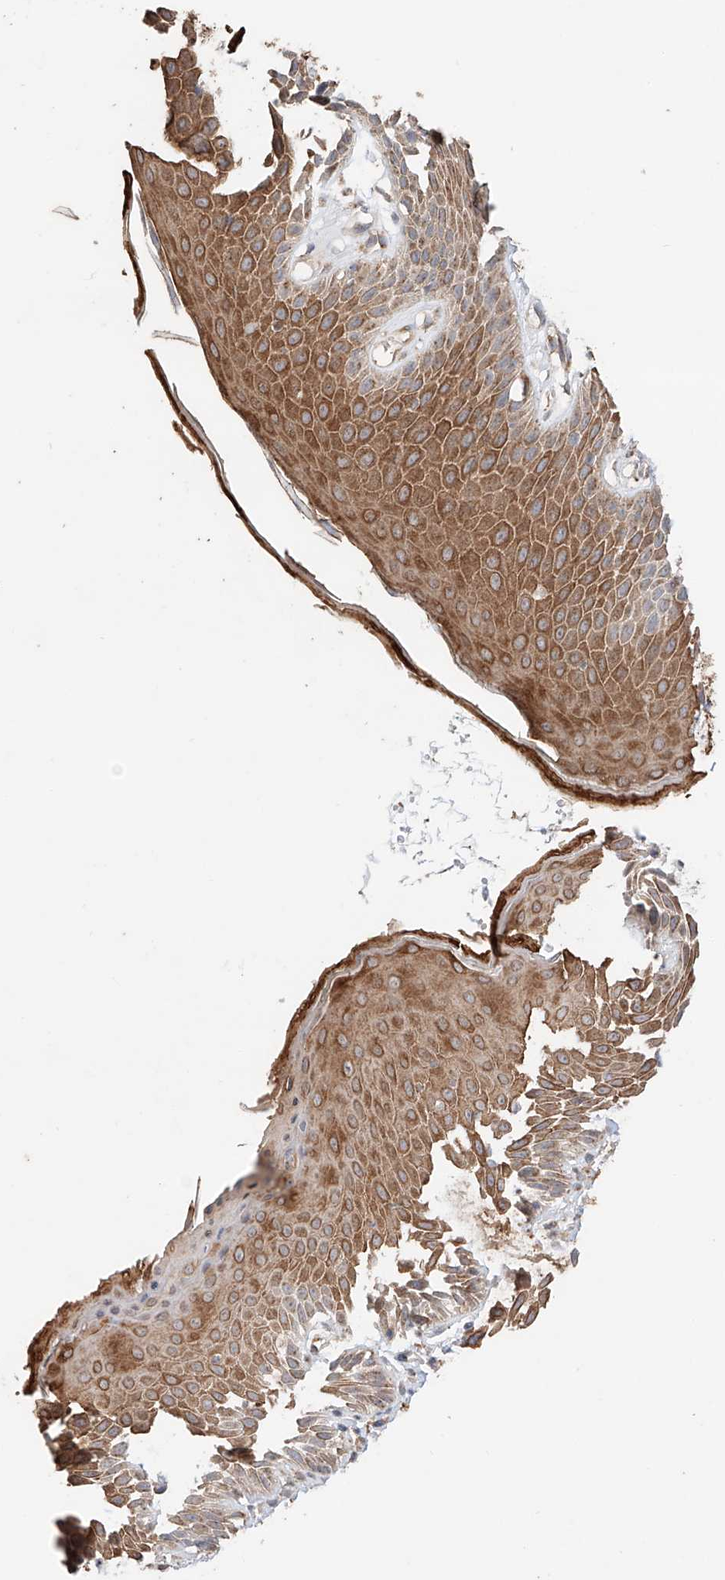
{"staining": {"intensity": "moderate", "quantity": ">75%", "location": "cytoplasmic/membranous"}, "tissue": "skin", "cell_type": "Epidermal cells", "image_type": "normal", "snomed": [{"axis": "morphology", "description": "Normal tissue, NOS"}, {"axis": "topography", "description": "Anal"}], "caption": "Approximately >75% of epidermal cells in normal human skin exhibit moderate cytoplasmic/membranous protein staining as visualized by brown immunohistochemical staining.", "gene": "MOSPD1", "patient": {"sex": "male", "age": 74}}